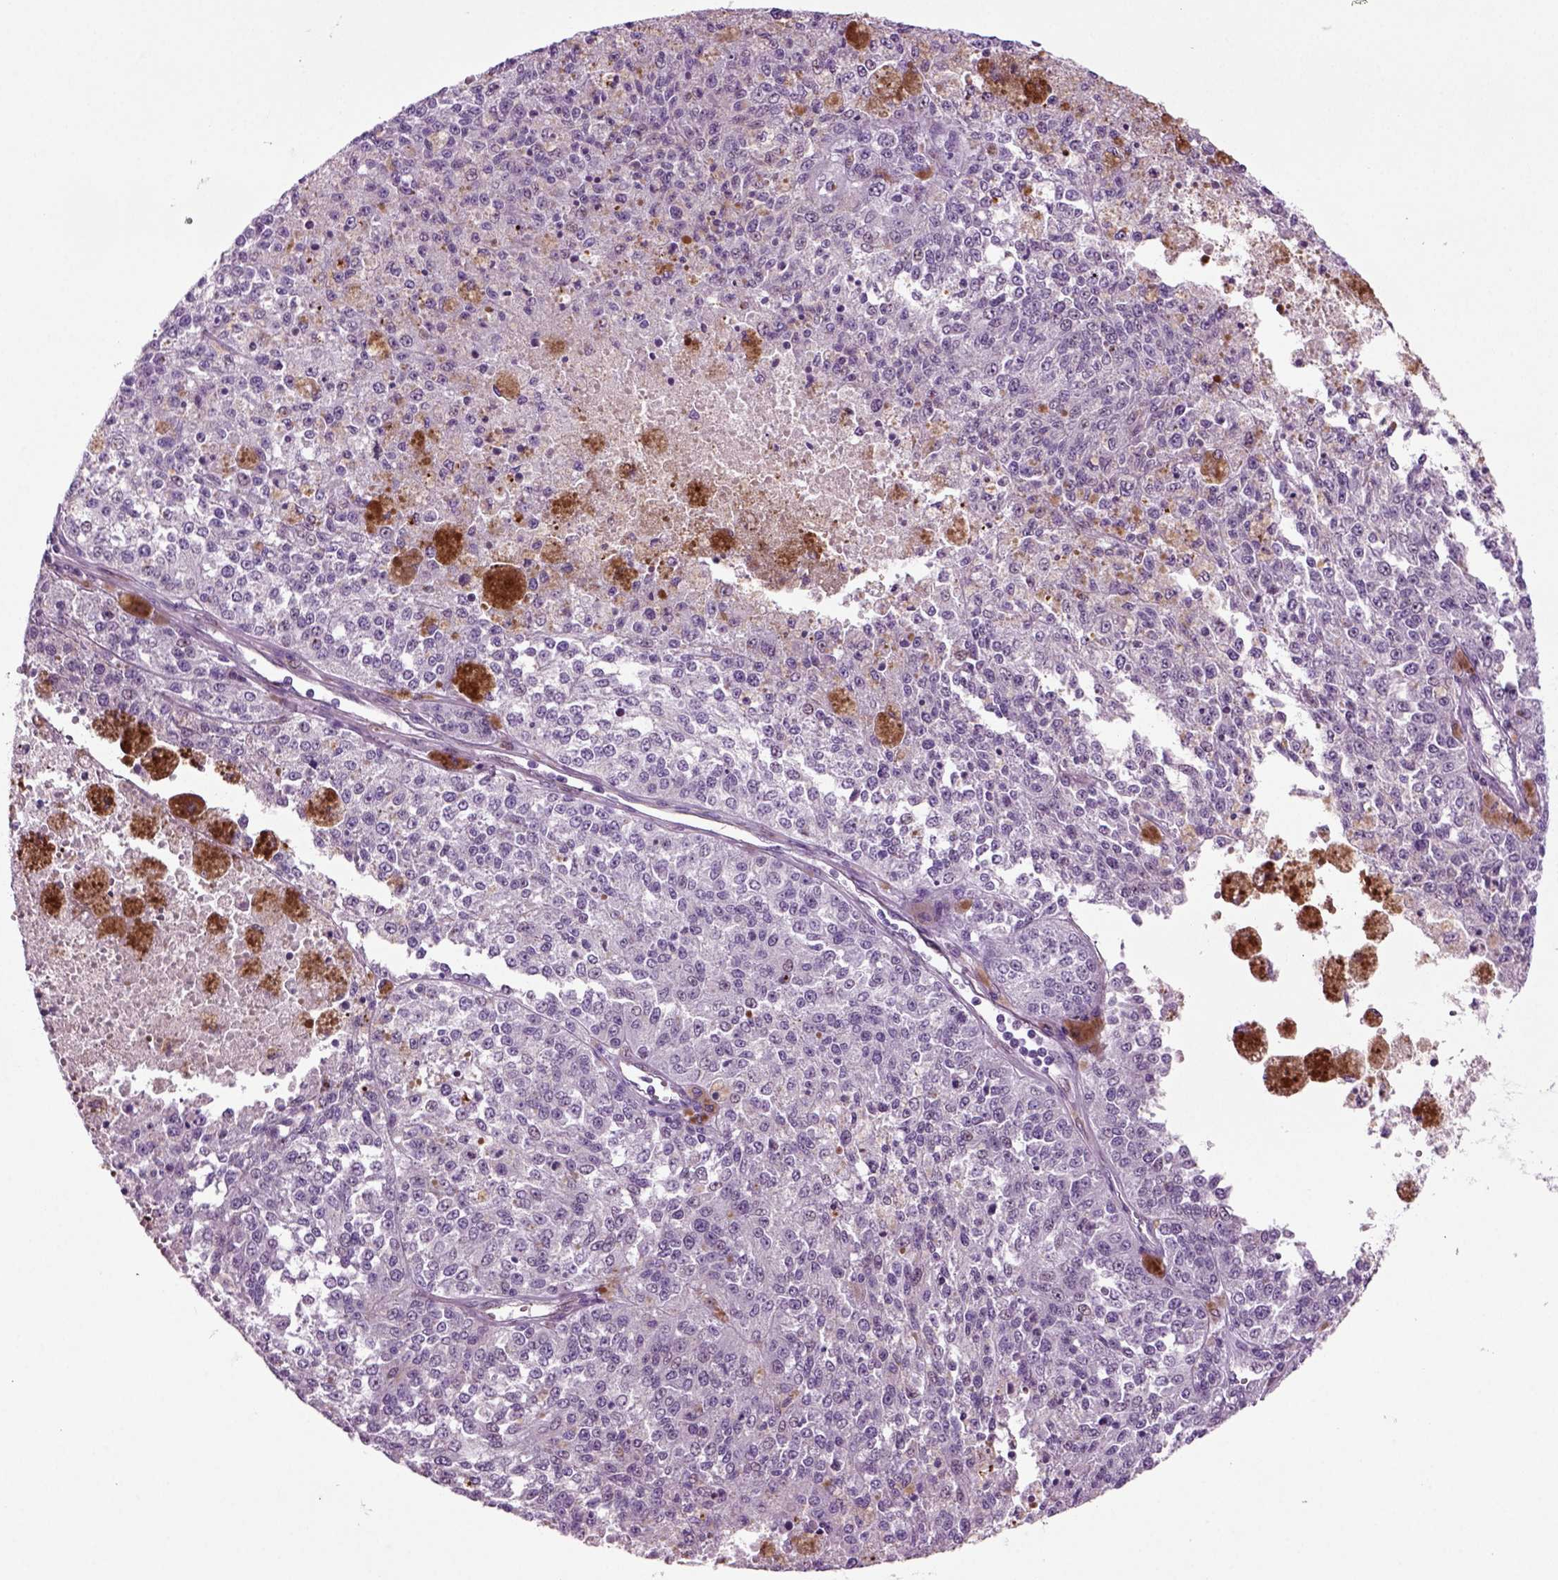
{"staining": {"intensity": "negative", "quantity": "none", "location": "none"}, "tissue": "melanoma", "cell_type": "Tumor cells", "image_type": "cancer", "snomed": [{"axis": "morphology", "description": "Malignant melanoma, Metastatic site"}, {"axis": "topography", "description": "Lymph node"}], "caption": "Tumor cells are negative for protein expression in human malignant melanoma (metastatic site).", "gene": "ARID3A", "patient": {"sex": "female", "age": 64}}